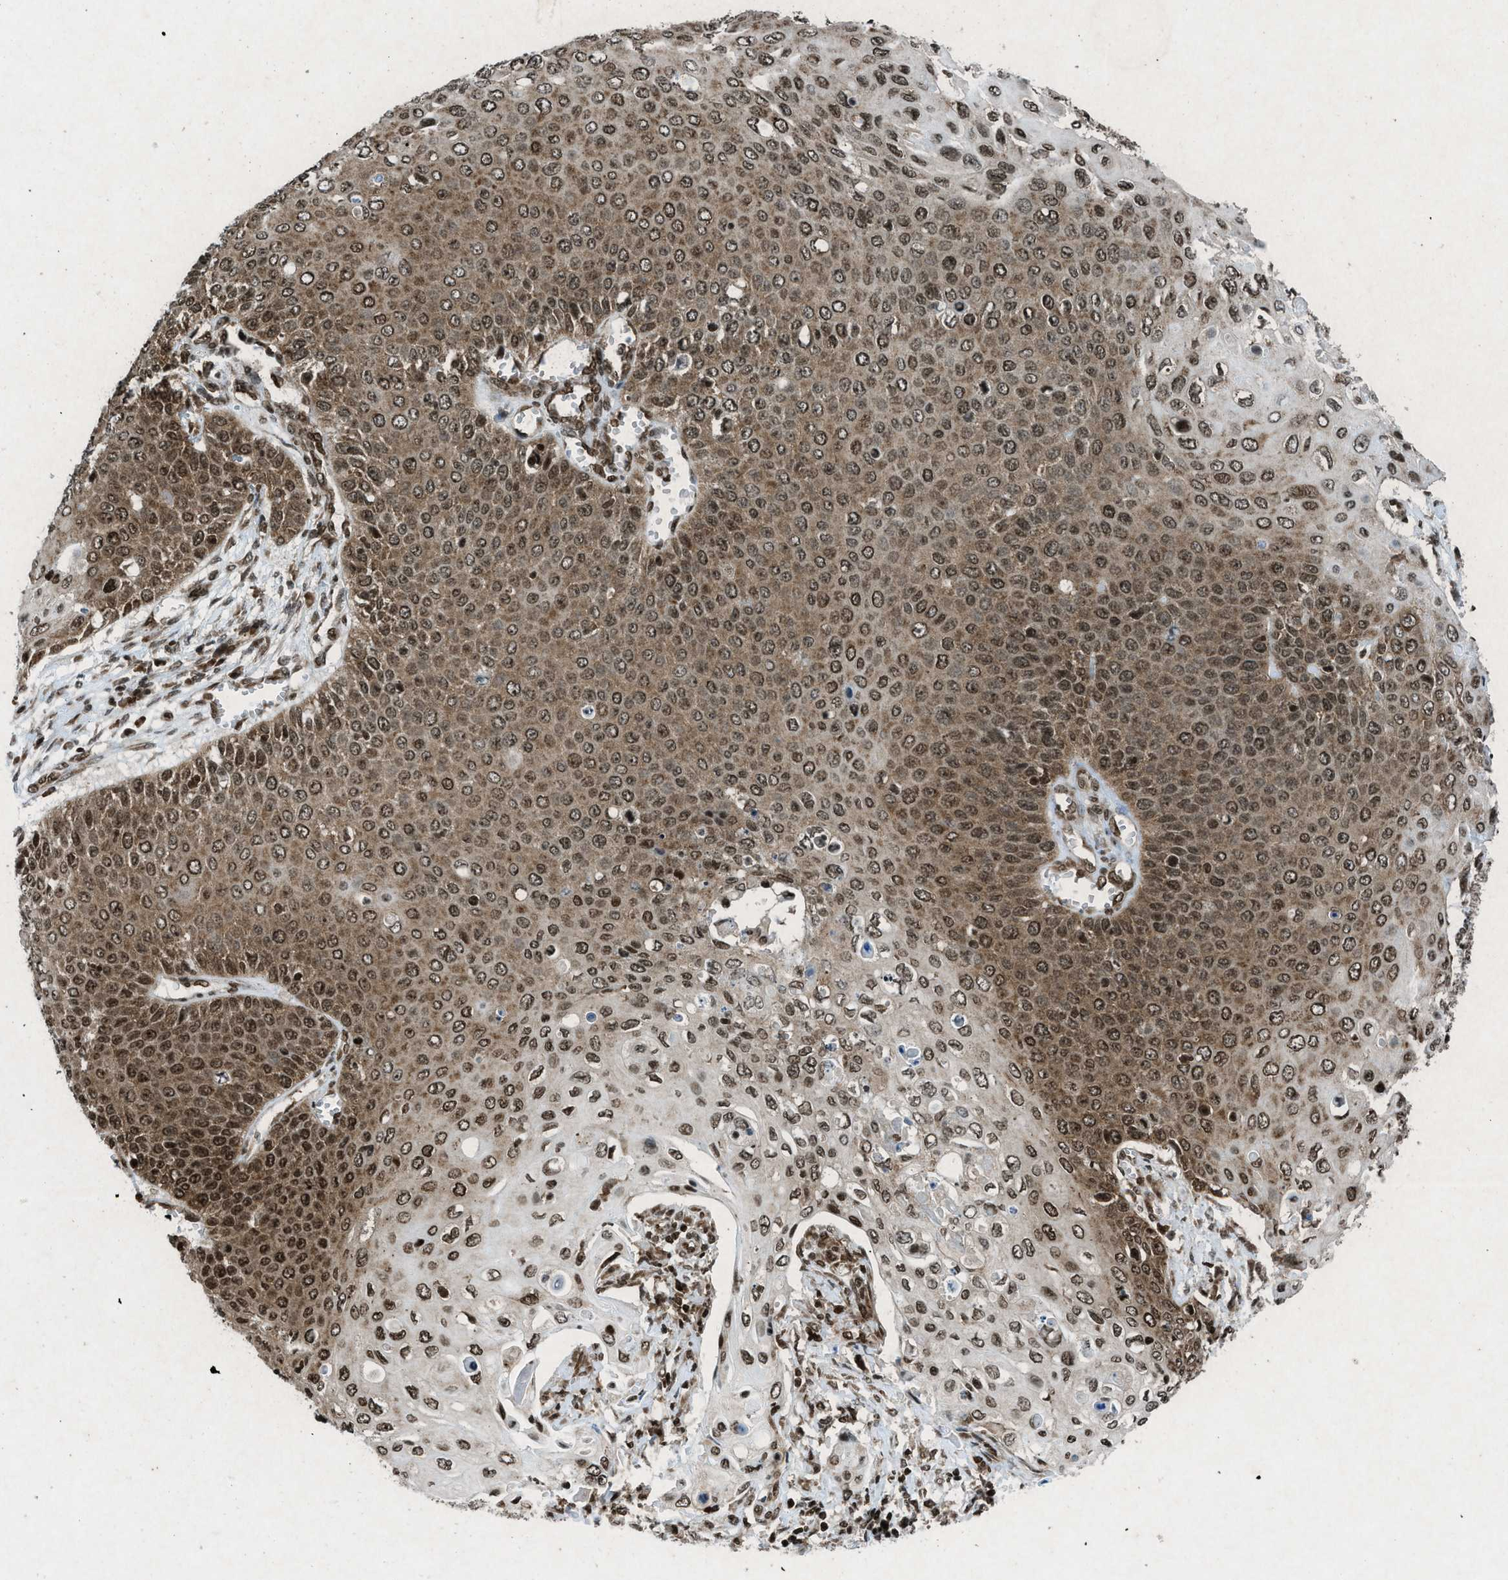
{"staining": {"intensity": "moderate", "quantity": ">75%", "location": "cytoplasmic/membranous,nuclear"}, "tissue": "cervical cancer", "cell_type": "Tumor cells", "image_type": "cancer", "snomed": [{"axis": "morphology", "description": "Squamous cell carcinoma, NOS"}, {"axis": "topography", "description": "Cervix"}], "caption": "A brown stain labels moderate cytoplasmic/membranous and nuclear staining of a protein in human cervical cancer (squamous cell carcinoma) tumor cells.", "gene": "NXF1", "patient": {"sex": "female", "age": 39}}